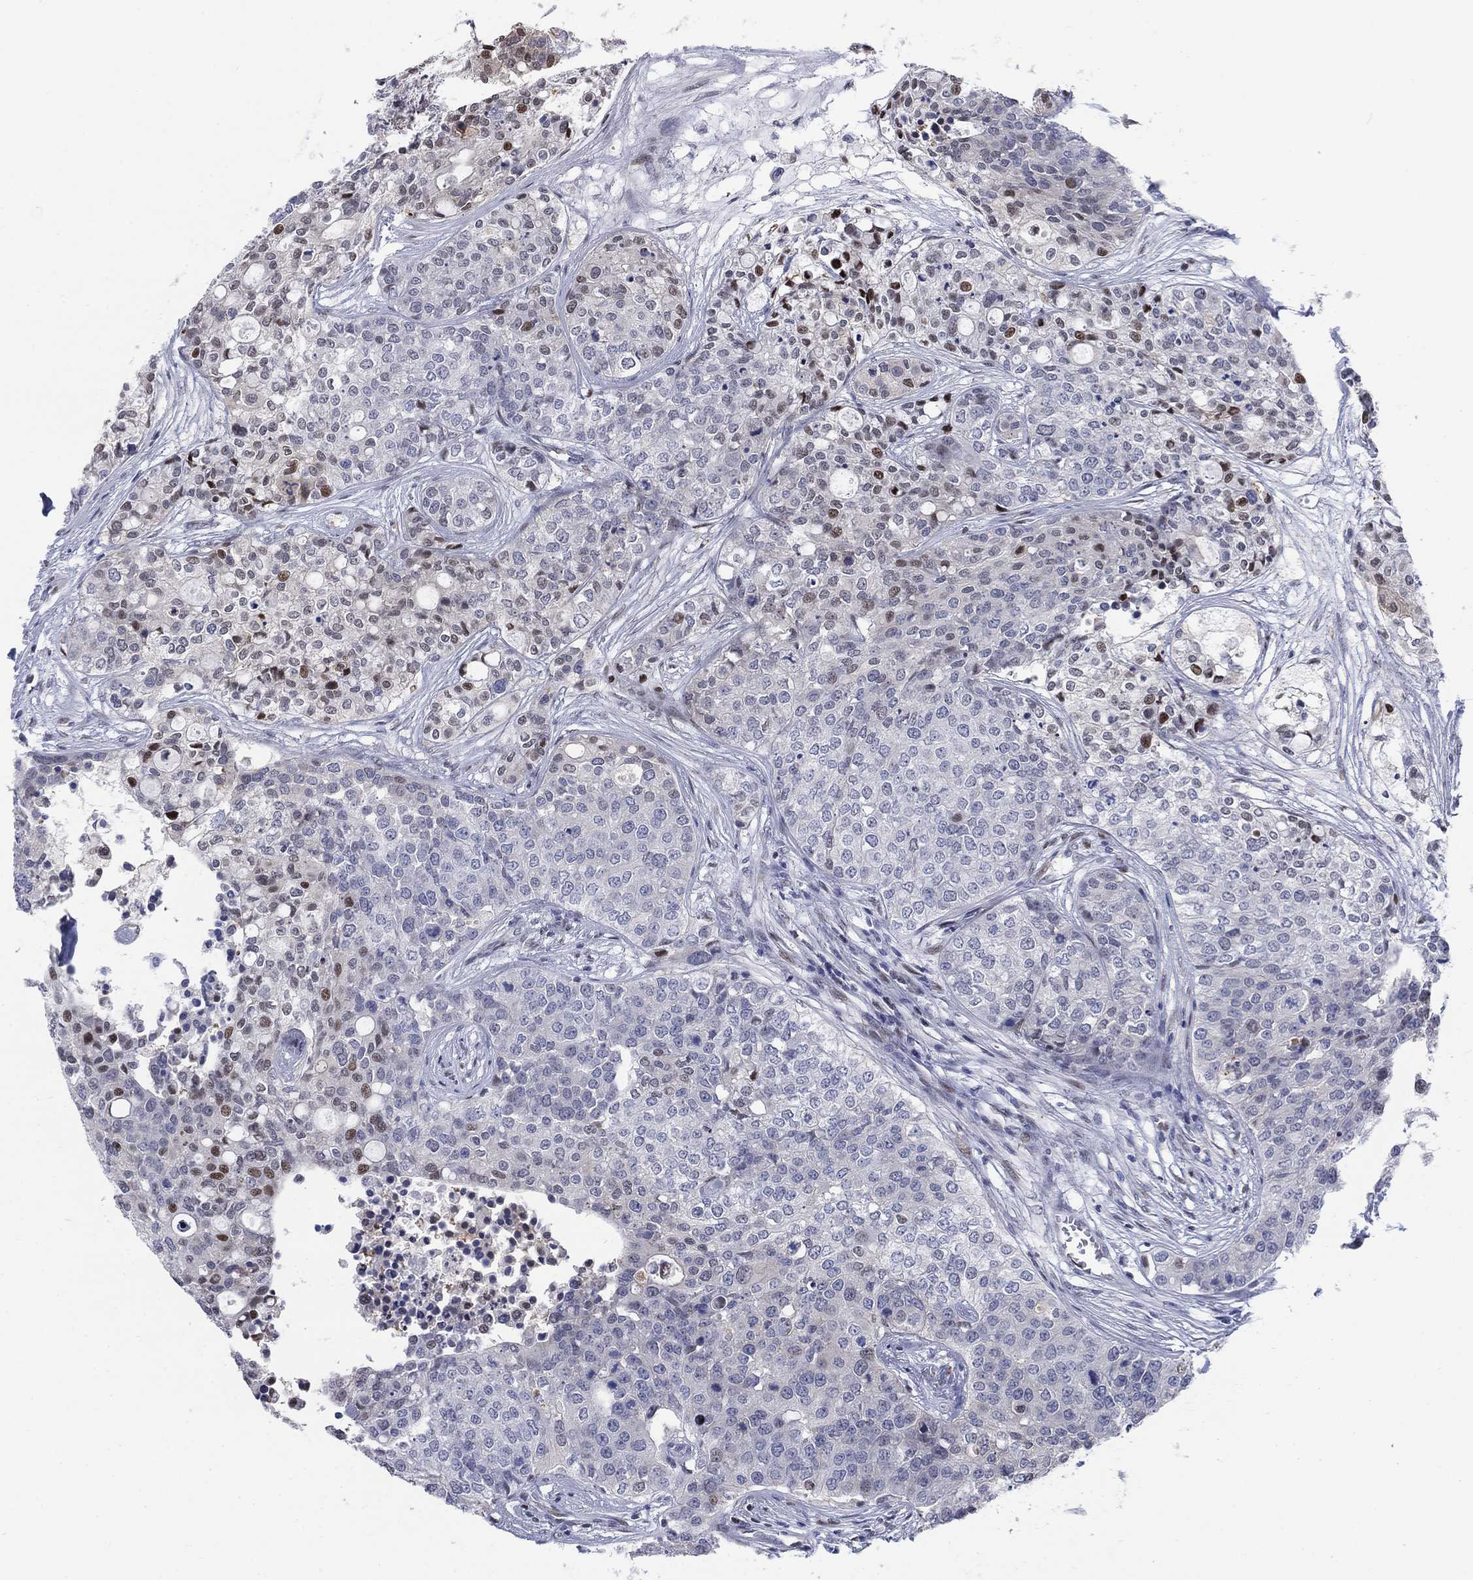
{"staining": {"intensity": "strong", "quantity": "<25%", "location": "nuclear"}, "tissue": "carcinoid", "cell_type": "Tumor cells", "image_type": "cancer", "snomed": [{"axis": "morphology", "description": "Carcinoid, malignant, NOS"}, {"axis": "topography", "description": "Colon"}], "caption": "An IHC image of tumor tissue is shown. Protein staining in brown highlights strong nuclear positivity in malignant carcinoid within tumor cells.", "gene": "MYO3A", "patient": {"sex": "male", "age": 81}}